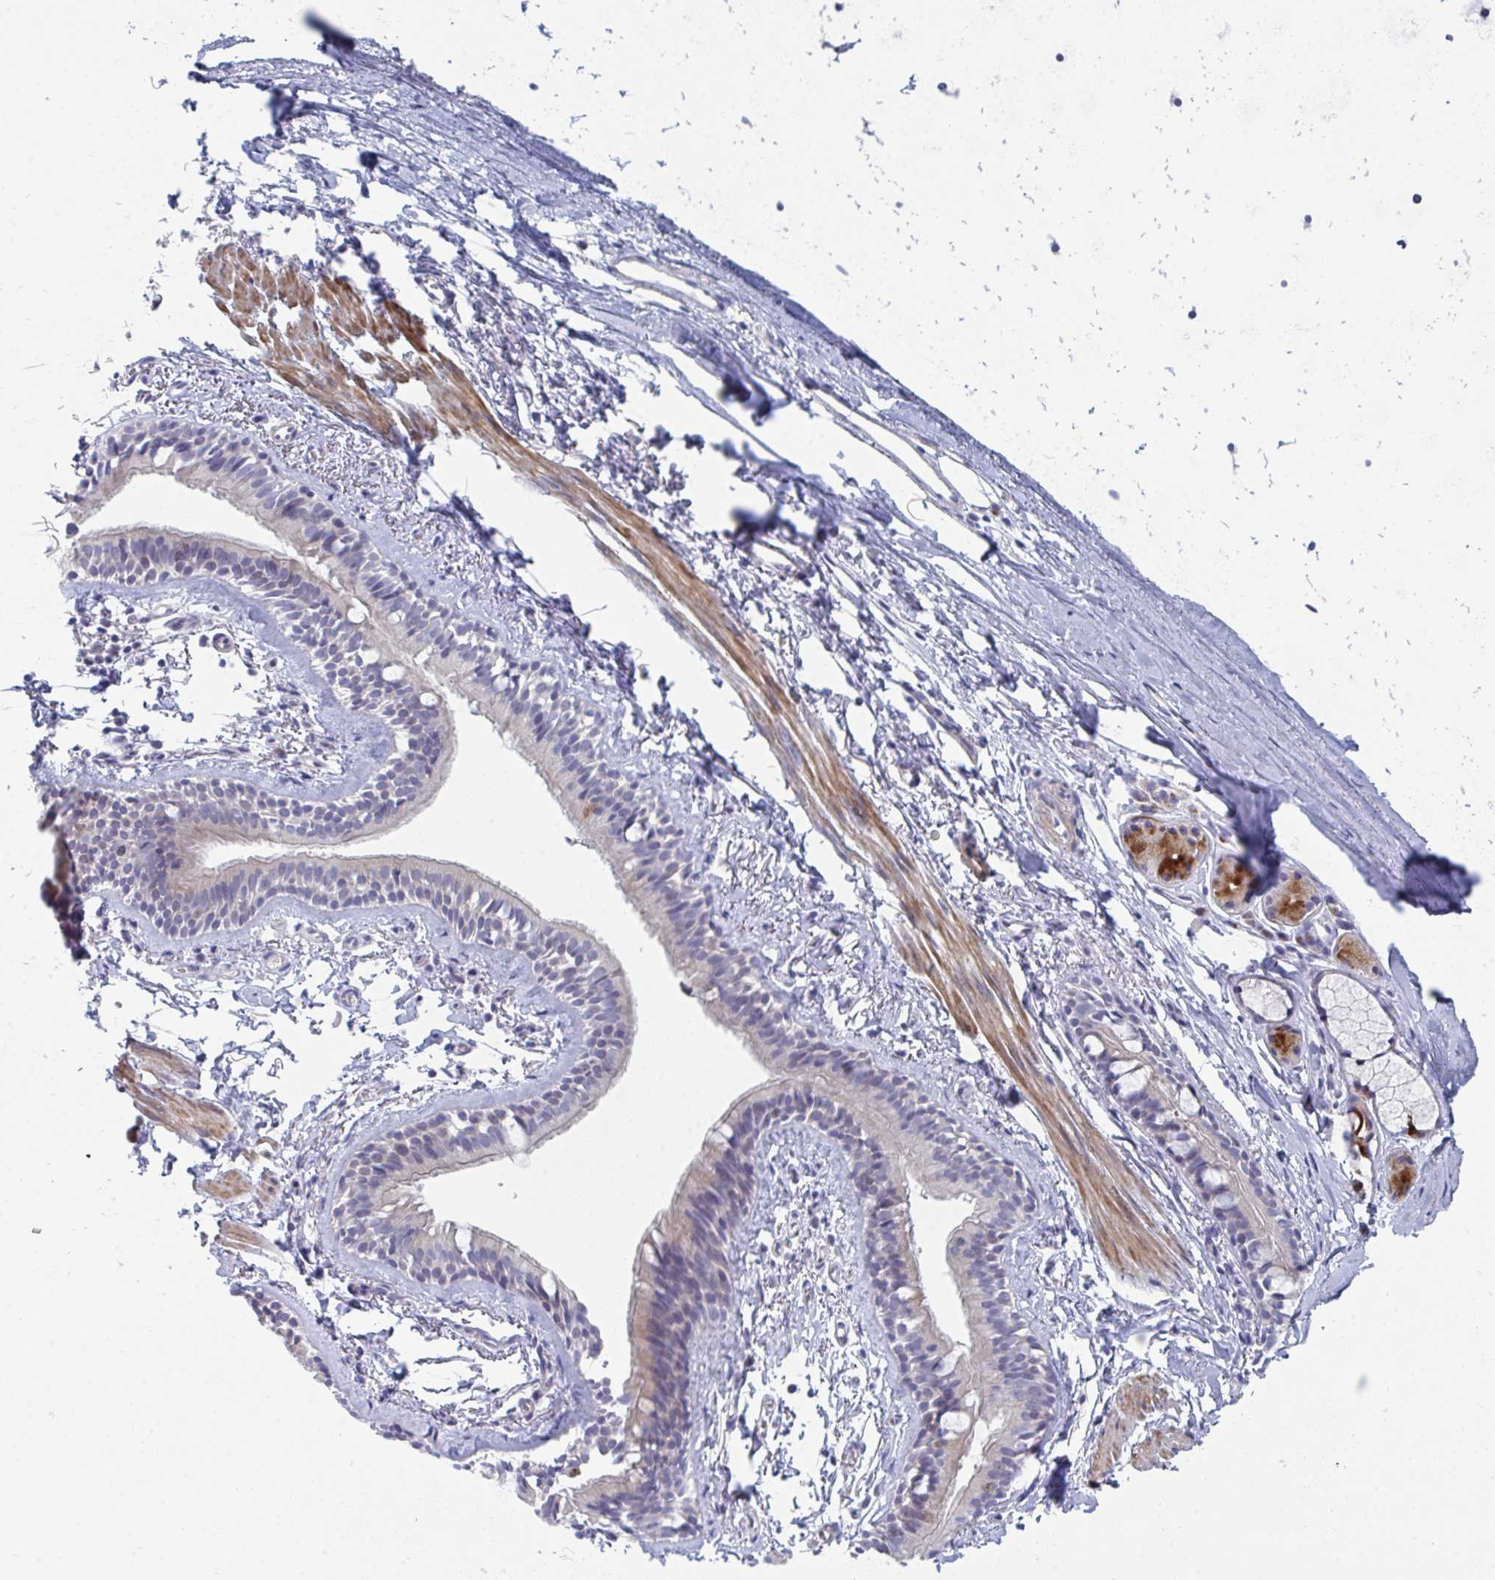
{"staining": {"intensity": "weak", "quantity": "25%-75%", "location": "nuclear"}, "tissue": "bronchus", "cell_type": "Respiratory epithelial cells", "image_type": "normal", "snomed": [{"axis": "morphology", "description": "Normal tissue, NOS"}, {"axis": "topography", "description": "Cartilage tissue"}, {"axis": "topography", "description": "Bronchus"}, {"axis": "topography", "description": "Peripheral nerve tissue"}], "caption": "This image exhibits benign bronchus stained with immunohistochemistry to label a protein in brown. The nuclear of respiratory epithelial cells show weak positivity for the protein. Nuclei are counter-stained blue.", "gene": "CENPT", "patient": {"sex": "female", "age": 59}}